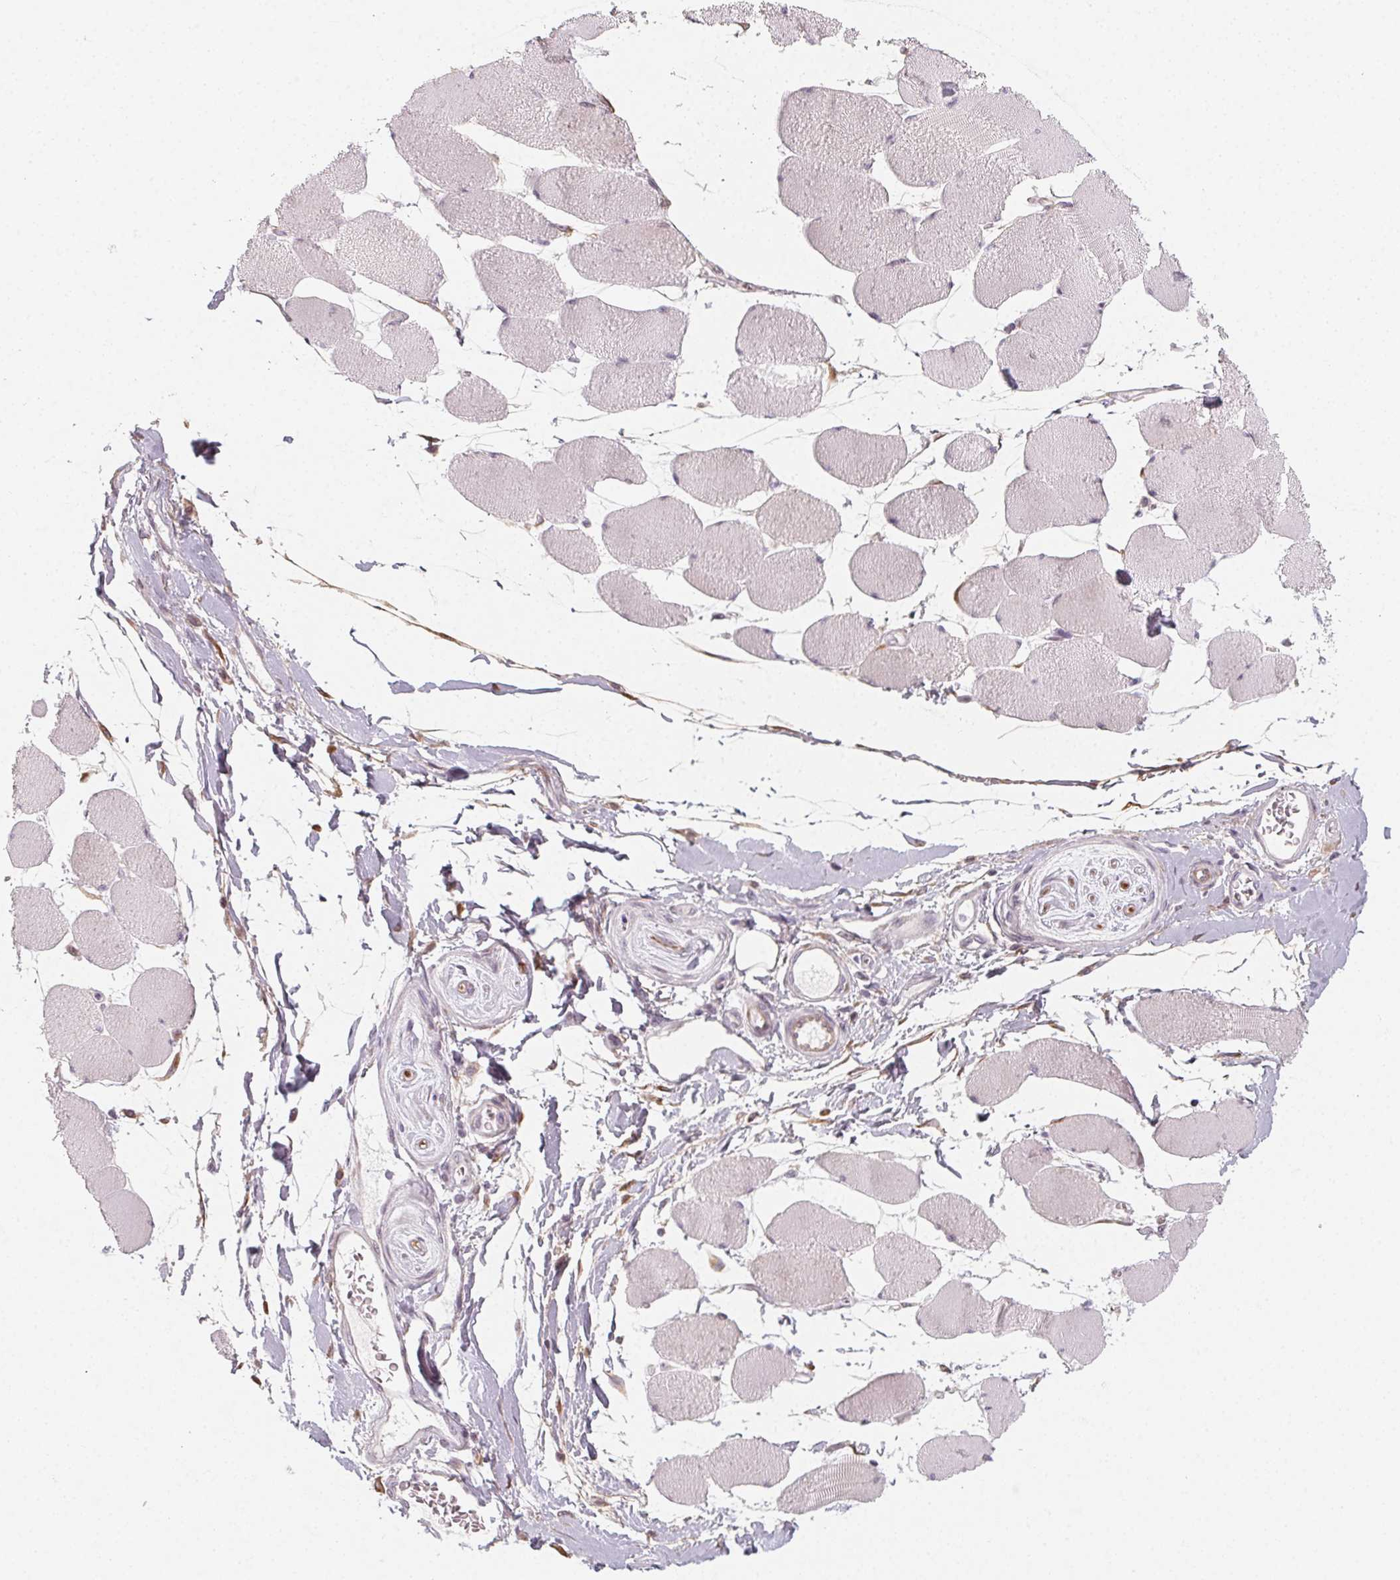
{"staining": {"intensity": "negative", "quantity": "none", "location": "none"}, "tissue": "skeletal muscle", "cell_type": "Myocytes", "image_type": "normal", "snomed": [{"axis": "morphology", "description": "Normal tissue, NOS"}, {"axis": "topography", "description": "Skeletal muscle"}], "caption": "Immunohistochemistry (IHC) of unremarkable human skeletal muscle displays no positivity in myocytes.", "gene": "CCDC96", "patient": {"sex": "female", "age": 75}}